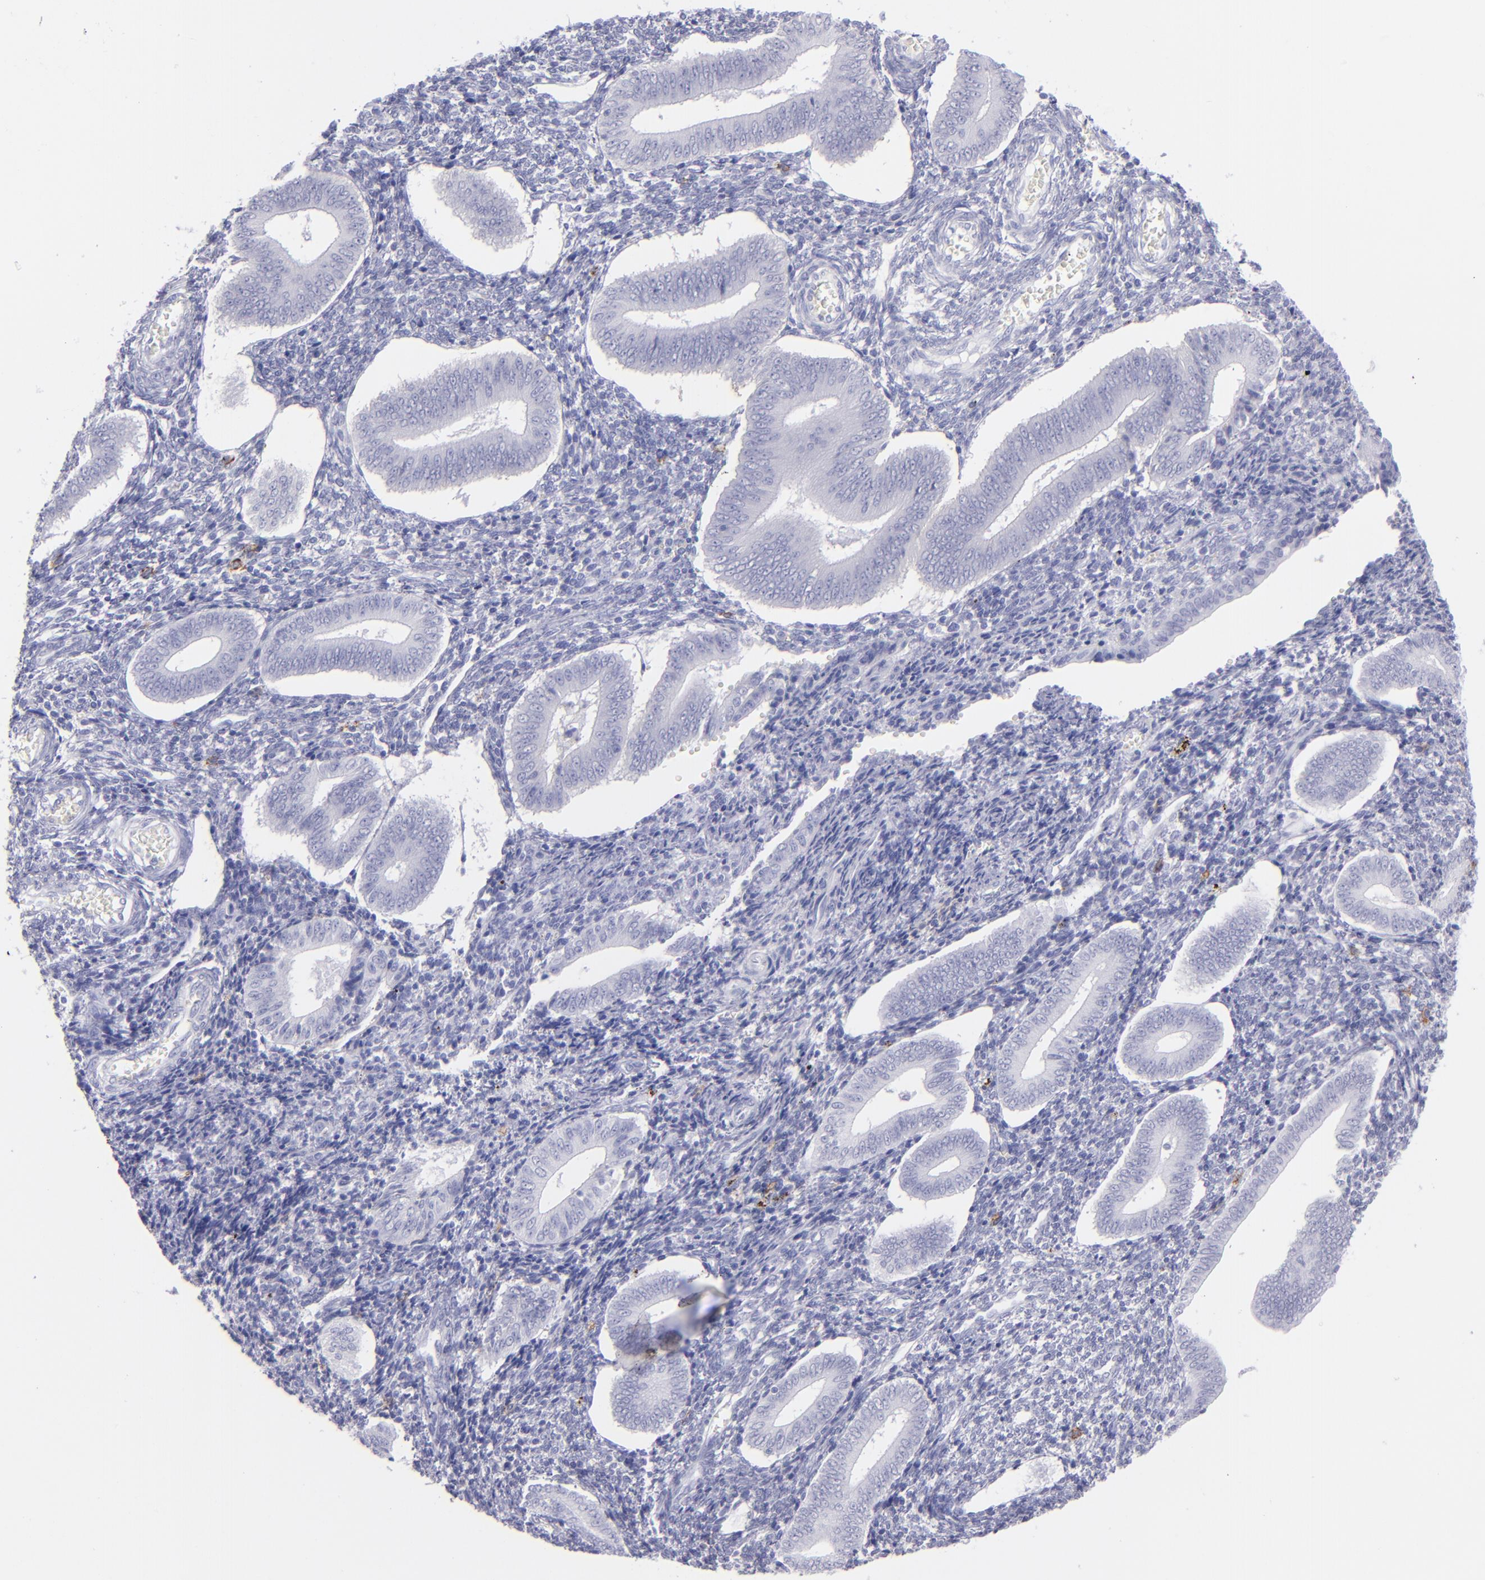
{"staining": {"intensity": "negative", "quantity": "none", "location": "none"}, "tissue": "endometrium", "cell_type": "Cells in endometrial stroma", "image_type": "normal", "snomed": [{"axis": "morphology", "description": "Normal tissue, NOS"}, {"axis": "topography", "description": "Uterus"}, {"axis": "topography", "description": "Endometrium"}], "caption": "DAB immunohistochemical staining of normal human endometrium shows no significant expression in cells in endometrial stroma.", "gene": "CD82", "patient": {"sex": "female", "age": 33}}